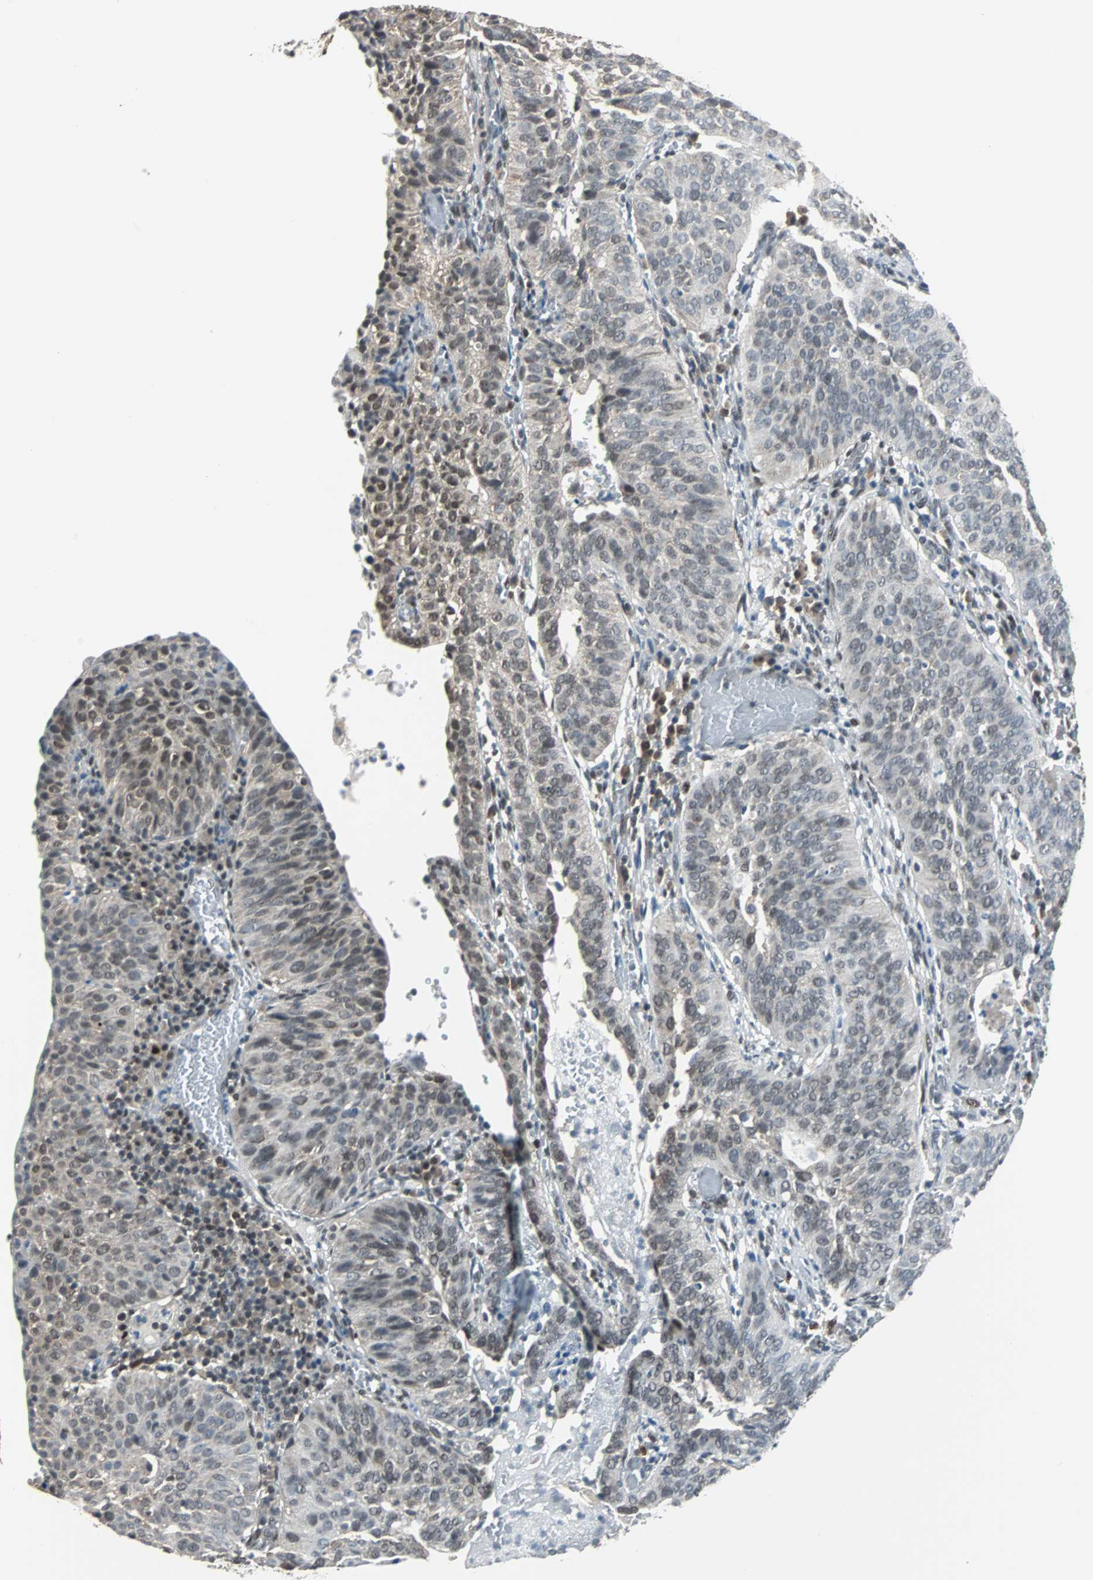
{"staining": {"intensity": "weak", "quantity": "25%-75%", "location": "nuclear"}, "tissue": "cervical cancer", "cell_type": "Tumor cells", "image_type": "cancer", "snomed": [{"axis": "morphology", "description": "Squamous cell carcinoma, NOS"}, {"axis": "topography", "description": "Cervix"}], "caption": "Protein expression analysis of squamous cell carcinoma (cervical) exhibits weak nuclear positivity in about 25%-75% of tumor cells. (IHC, brightfield microscopy, high magnification).", "gene": "ZHX2", "patient": {"sex": "female", "age": 39}}